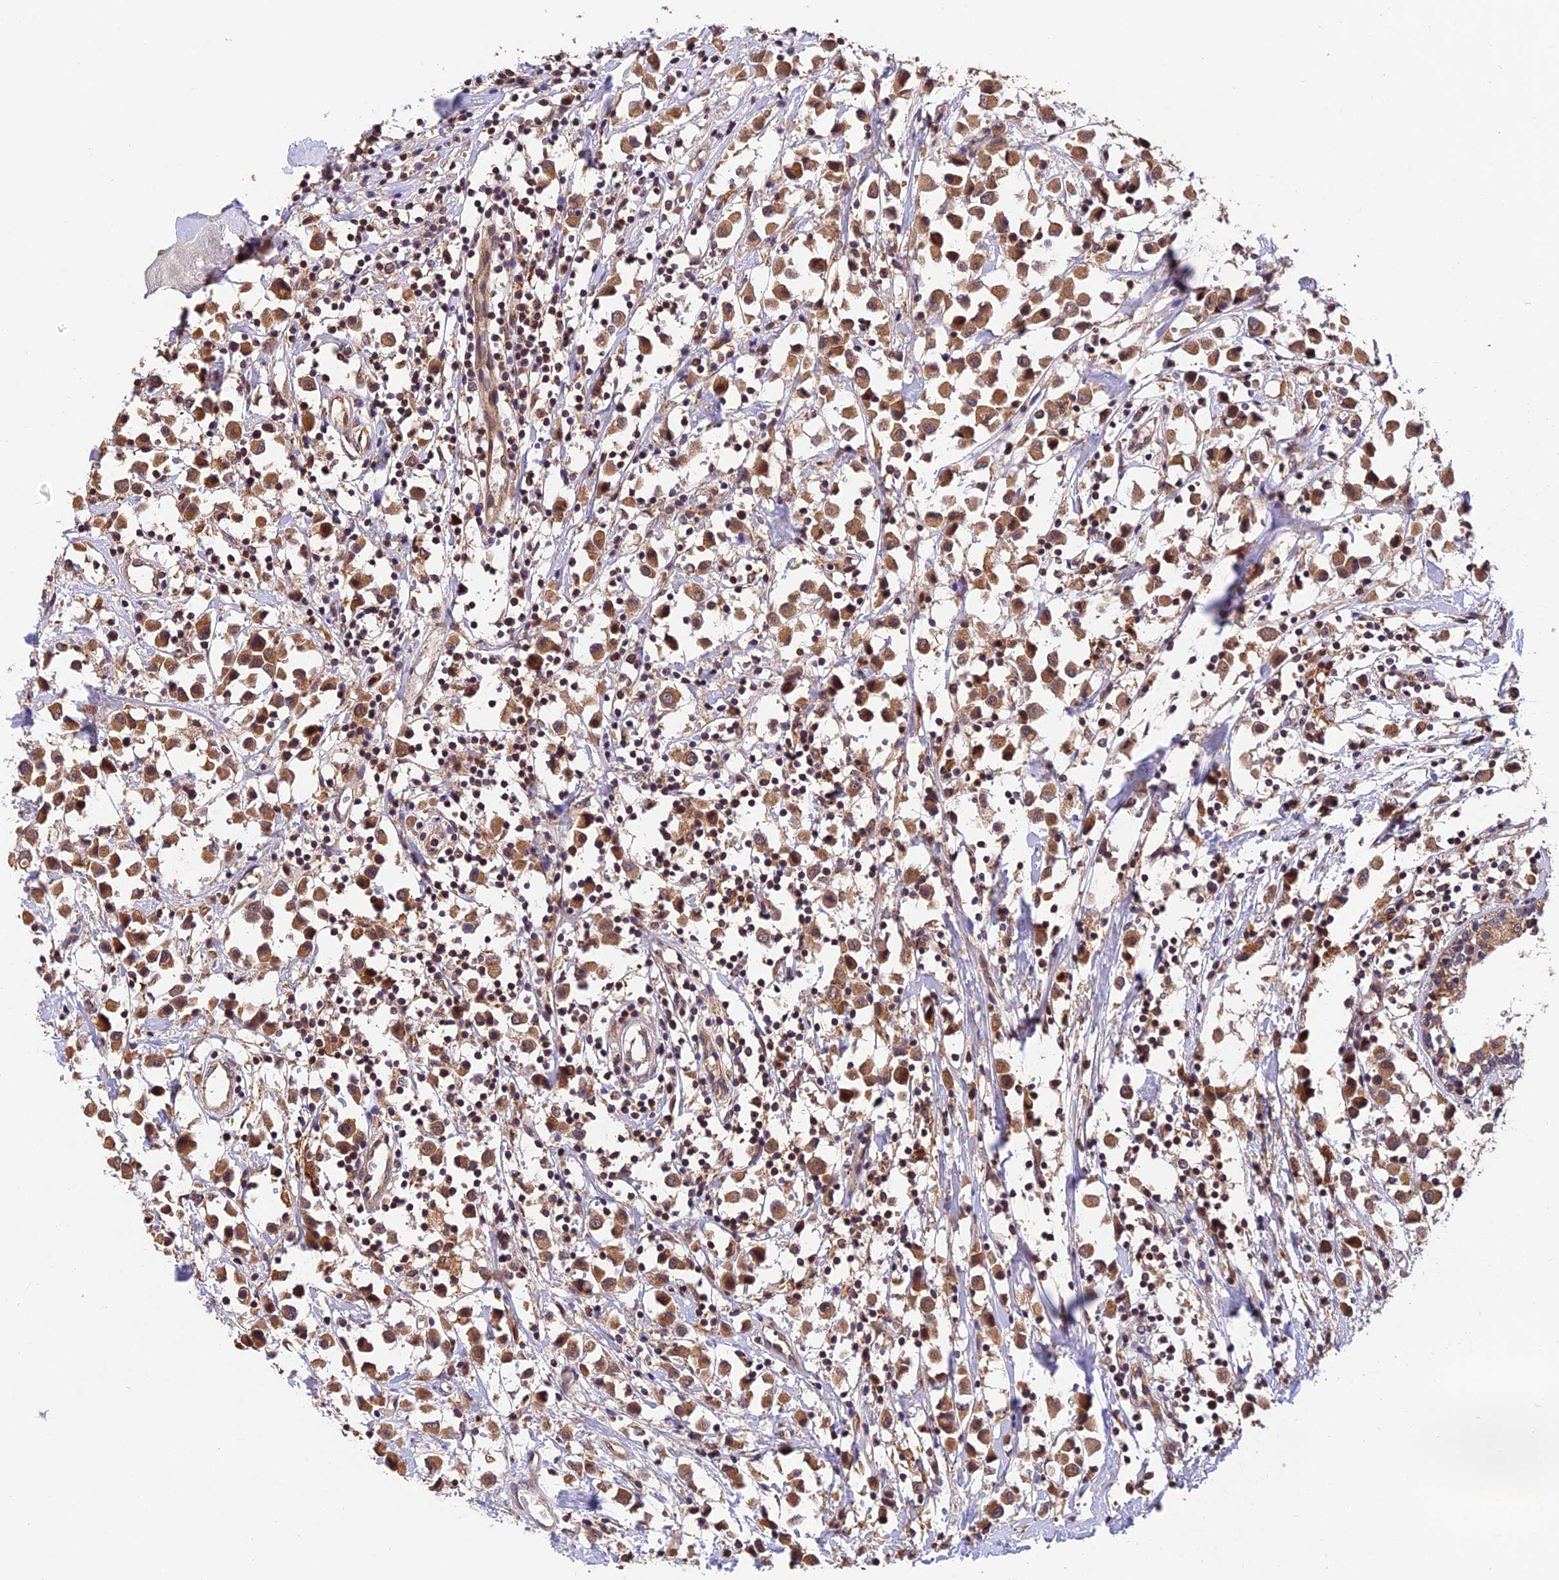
{"staining": {"intensity": "moderate", "quantity": ">75%", "location": "cytoplasmic/membranous,nuclear"}, "tissue": "breast cancer", "cell_type": "Tumor cells", "image_type": "cancer", "snomed": [{"axis": "morphology", "description": "Duct carcinoma"}, {"axis": "topography", "description": "Breast"}], "caption": "An IHC histopathology image of tumor tissue is shown. Protein staining in brown labels moderate cytoplasmic/membranous and nuclear positivity in breast cancer within tumor cells.", "gene": "MNS1", "patient": {"sex": "female", "age": 61}}